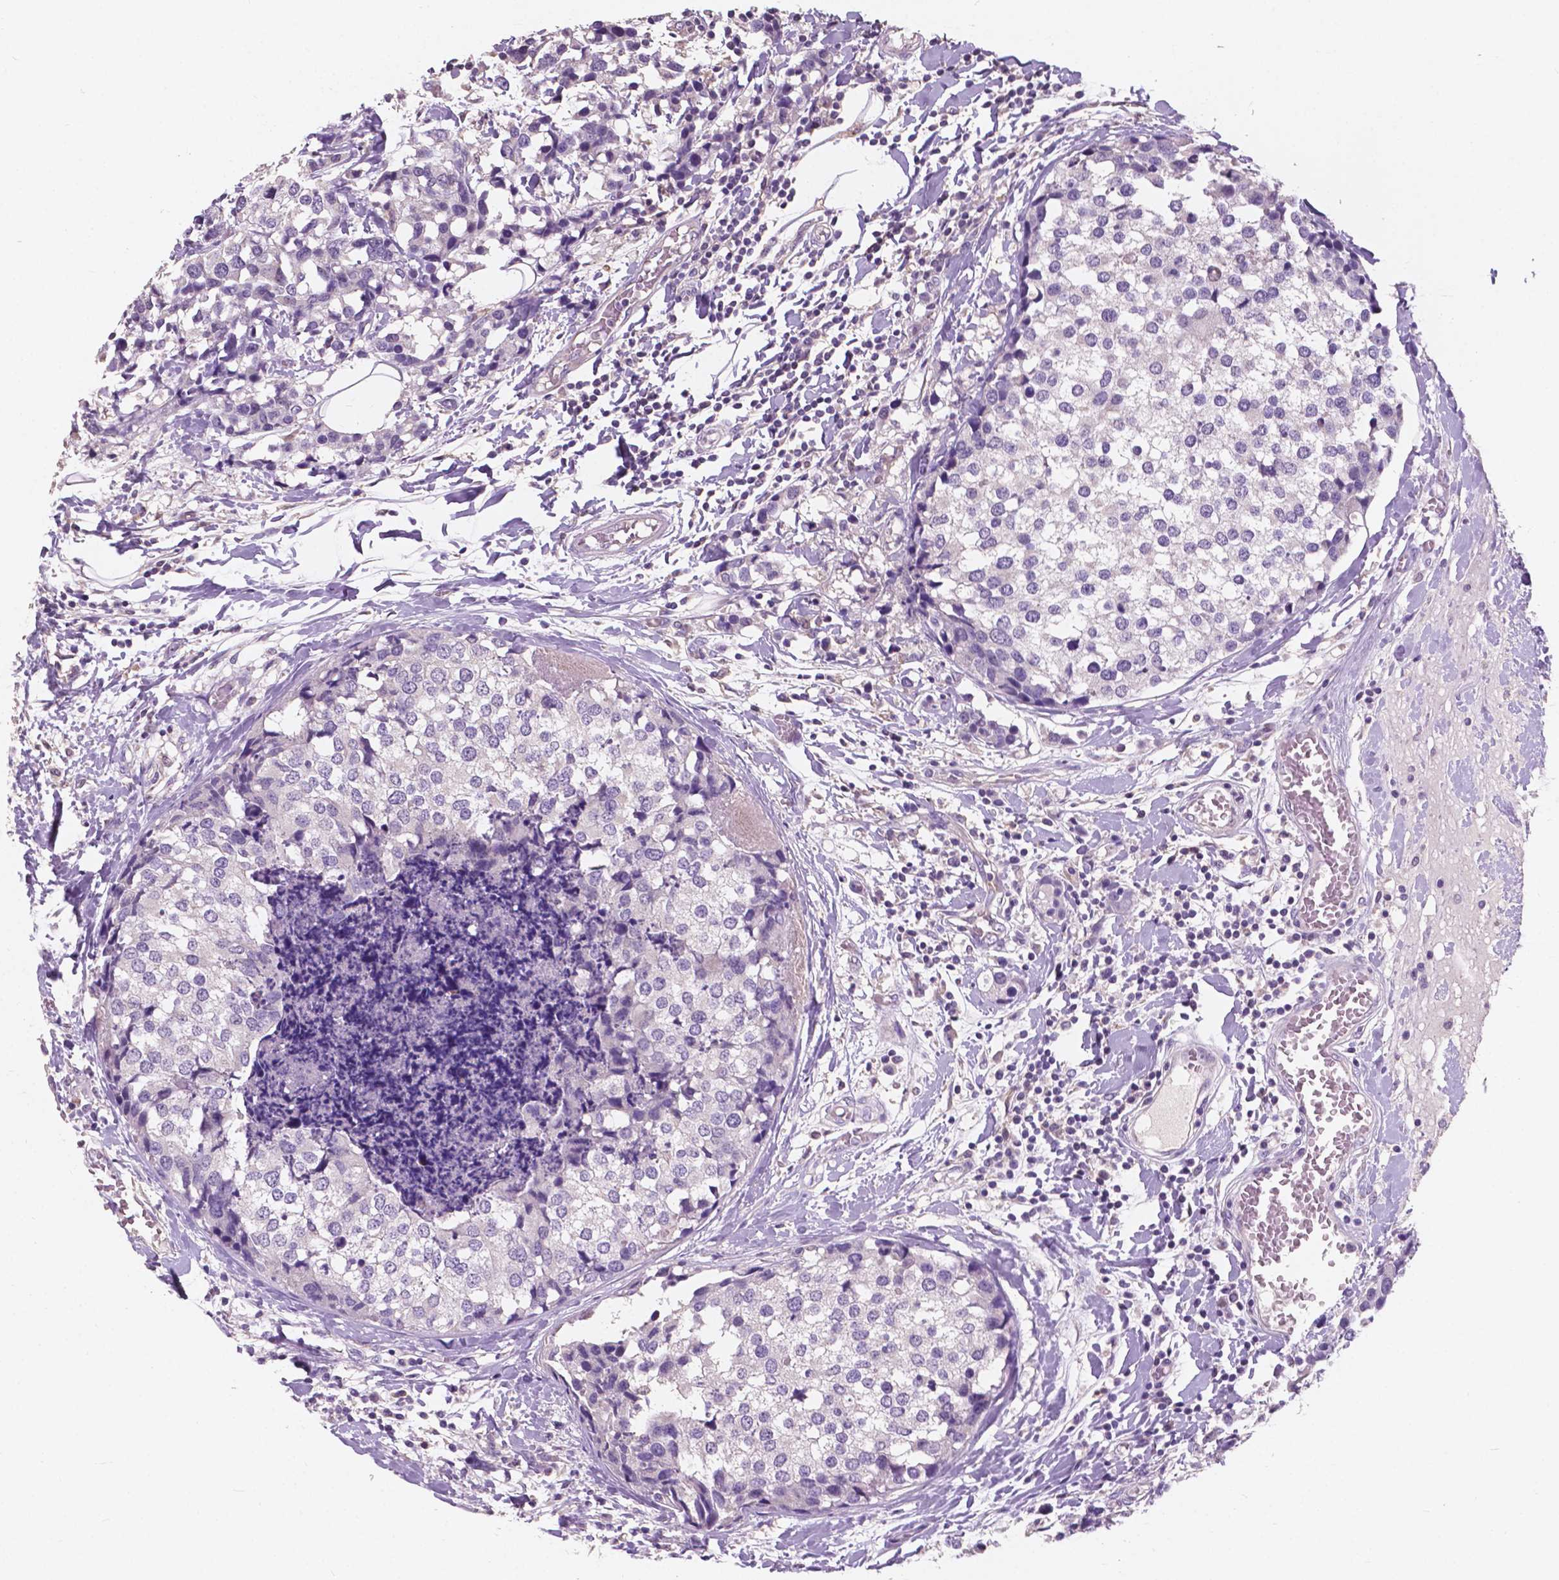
{"staining": {"intensity": "negative", "quantity": "none", "location": "none"}, "tissue": "breast cancer", "cell_type": "Tumor cells", "image_type": "cancer", "snomed": [{"axis": "morphology", "description": "Lobular carcinoma"}, {"axis": "topography", "description": "Breast"}], "caption": "Breast cancer (lobular carcinoma) was stained to show a protein in brown. There is no significant expression in tumor cells. (DAB immunohistochemistry with hematoxylin counter stain).", "gene": "IREB2", "patient": {"sex": "female", "age": 59}}